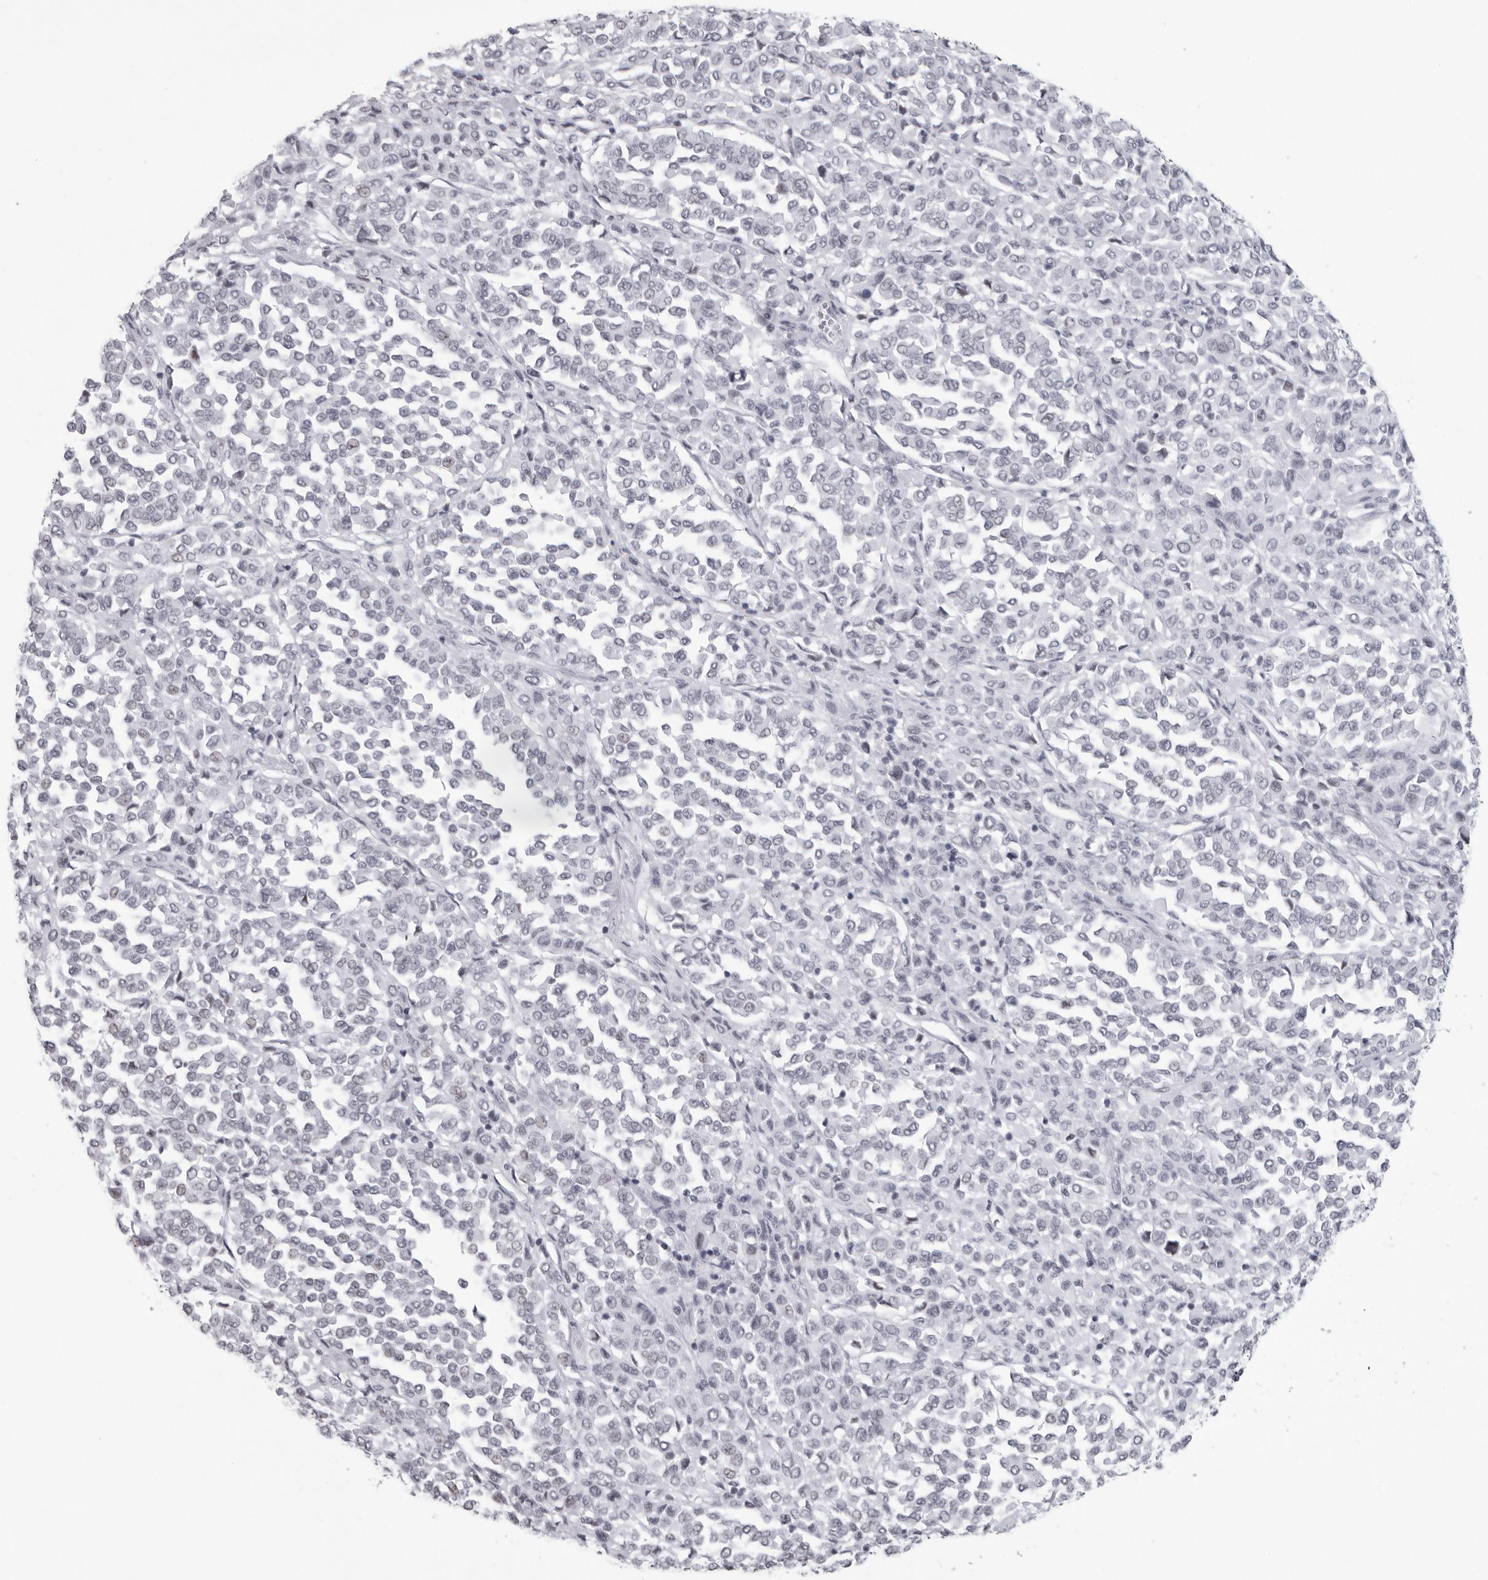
{"staining": {"intensity": "negative", "quantity": "none", "location": "none"}, "tissue": "melanoma", "cell_type": "Tumor cells", "image_type": "cancer", "snomed": [{"axis": "morphology", "description": "Malignant melanoma, Metastatic site"}, {"axis": "topography", "description": "Pancreas"}], "caption": "DAB immunohistochemical staining of human malignant melanoma (metastatic site) reveals no significant staining in tumor cells. The staining was performed using DAB to visualize the protein expression in brown, while the nuclei were stained in blue with hematoxylin (Magnification: 20x).", "gene": "ESPN", "patient": {"sex": "female", "age": 30}}